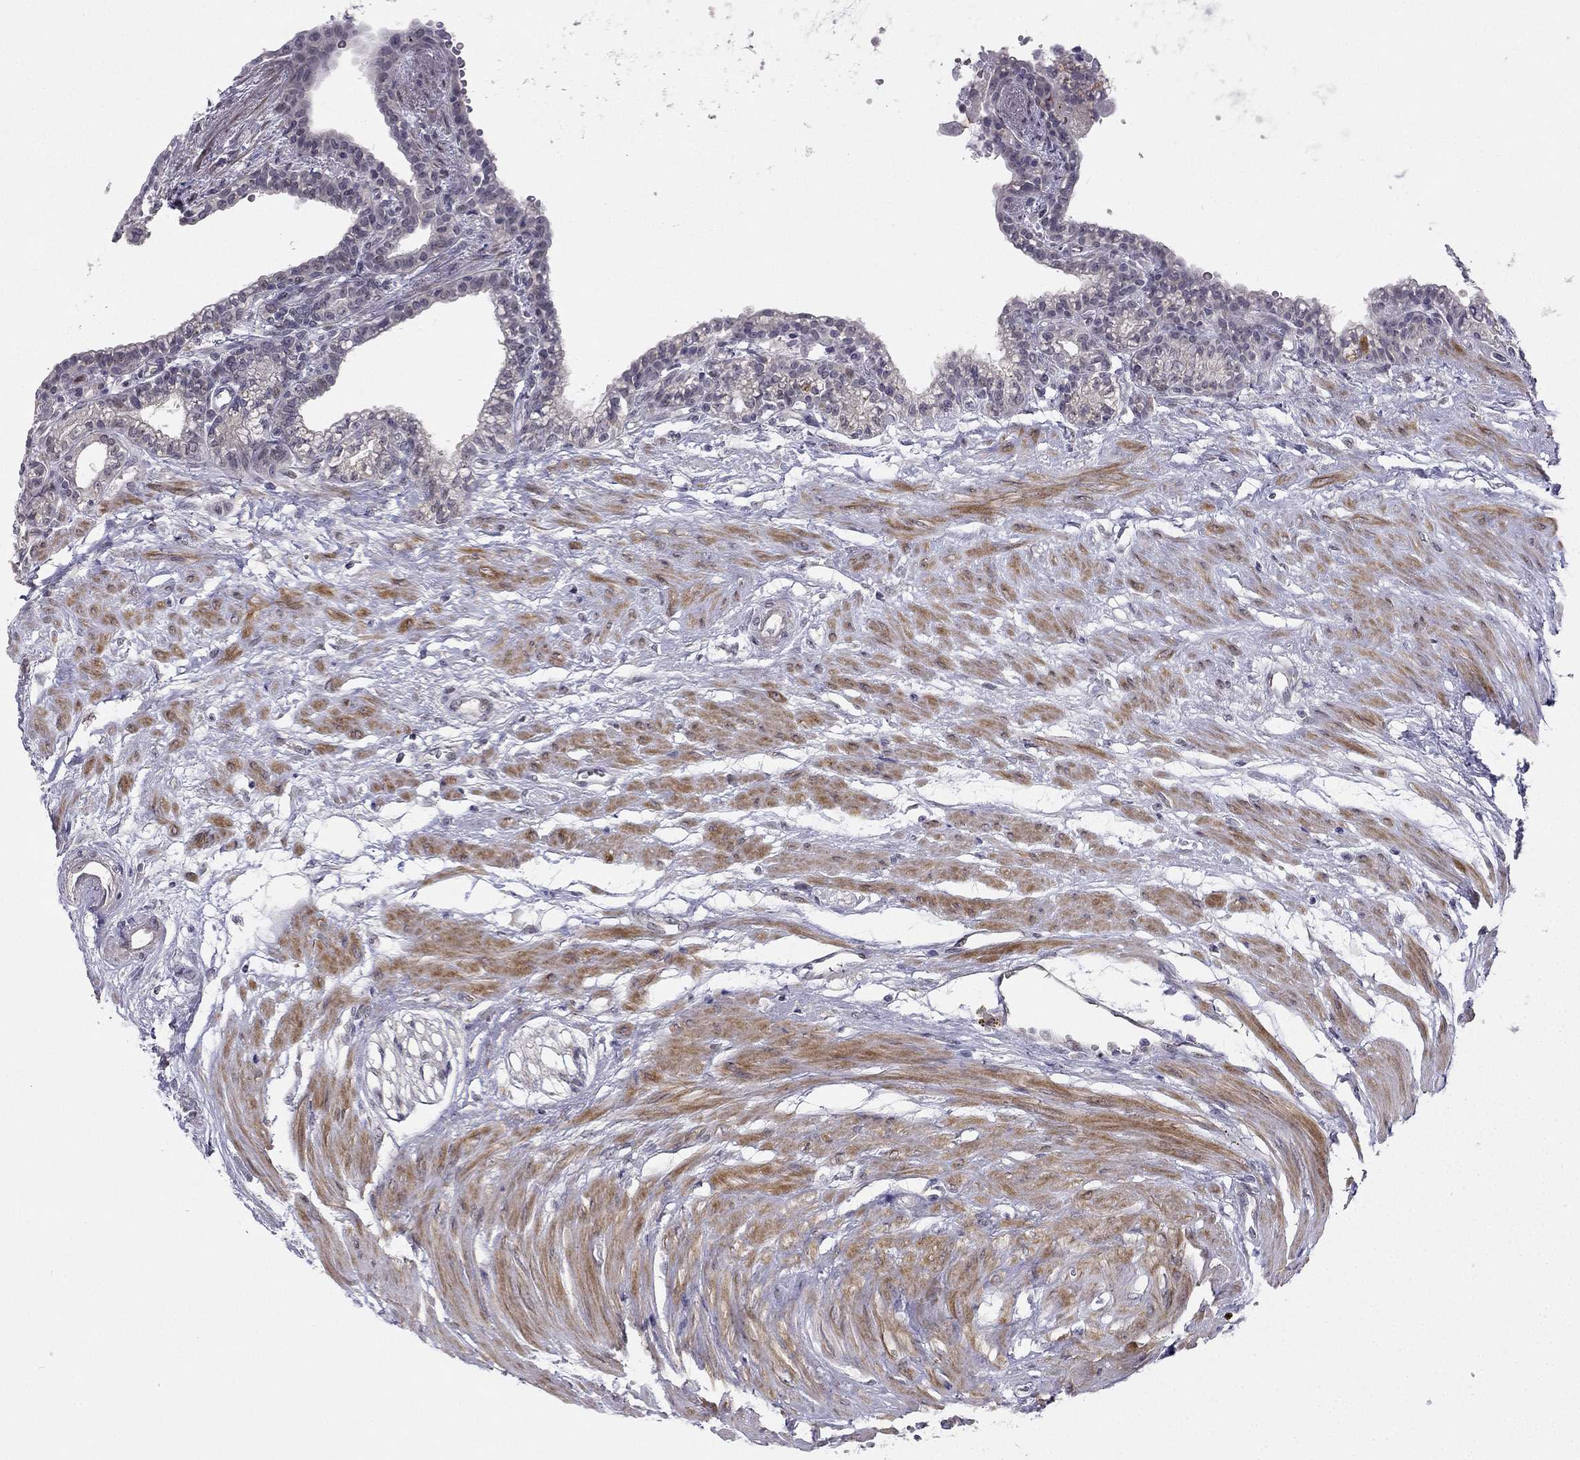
{"staining": {"intensity": "negative", "quantity": "none", "location": "none"}, "tissue": "seminal vesicle", "cell_type": "Glandular cells", "image_type": "normal", "snomed": [{"axis": "morphology", "description": "Normal tissue, NOS"}, {"axis": "morphology", "description": "Urothelial carcinoma, NOS"}, {"axis": "topography", "description": "Urinary bladder"}, {"axis": "topography", "description": "Seminal veicle"}], "caption": "Immunohistochemistry of benign human seminal vesicle reveals no positivity in glandular cells. (DAB (3,3'-diaminobenzidine) IHC with hematoxylin counter stain).", "gene": "CHST8", "patient": {"sex": "male", "age": 76}}